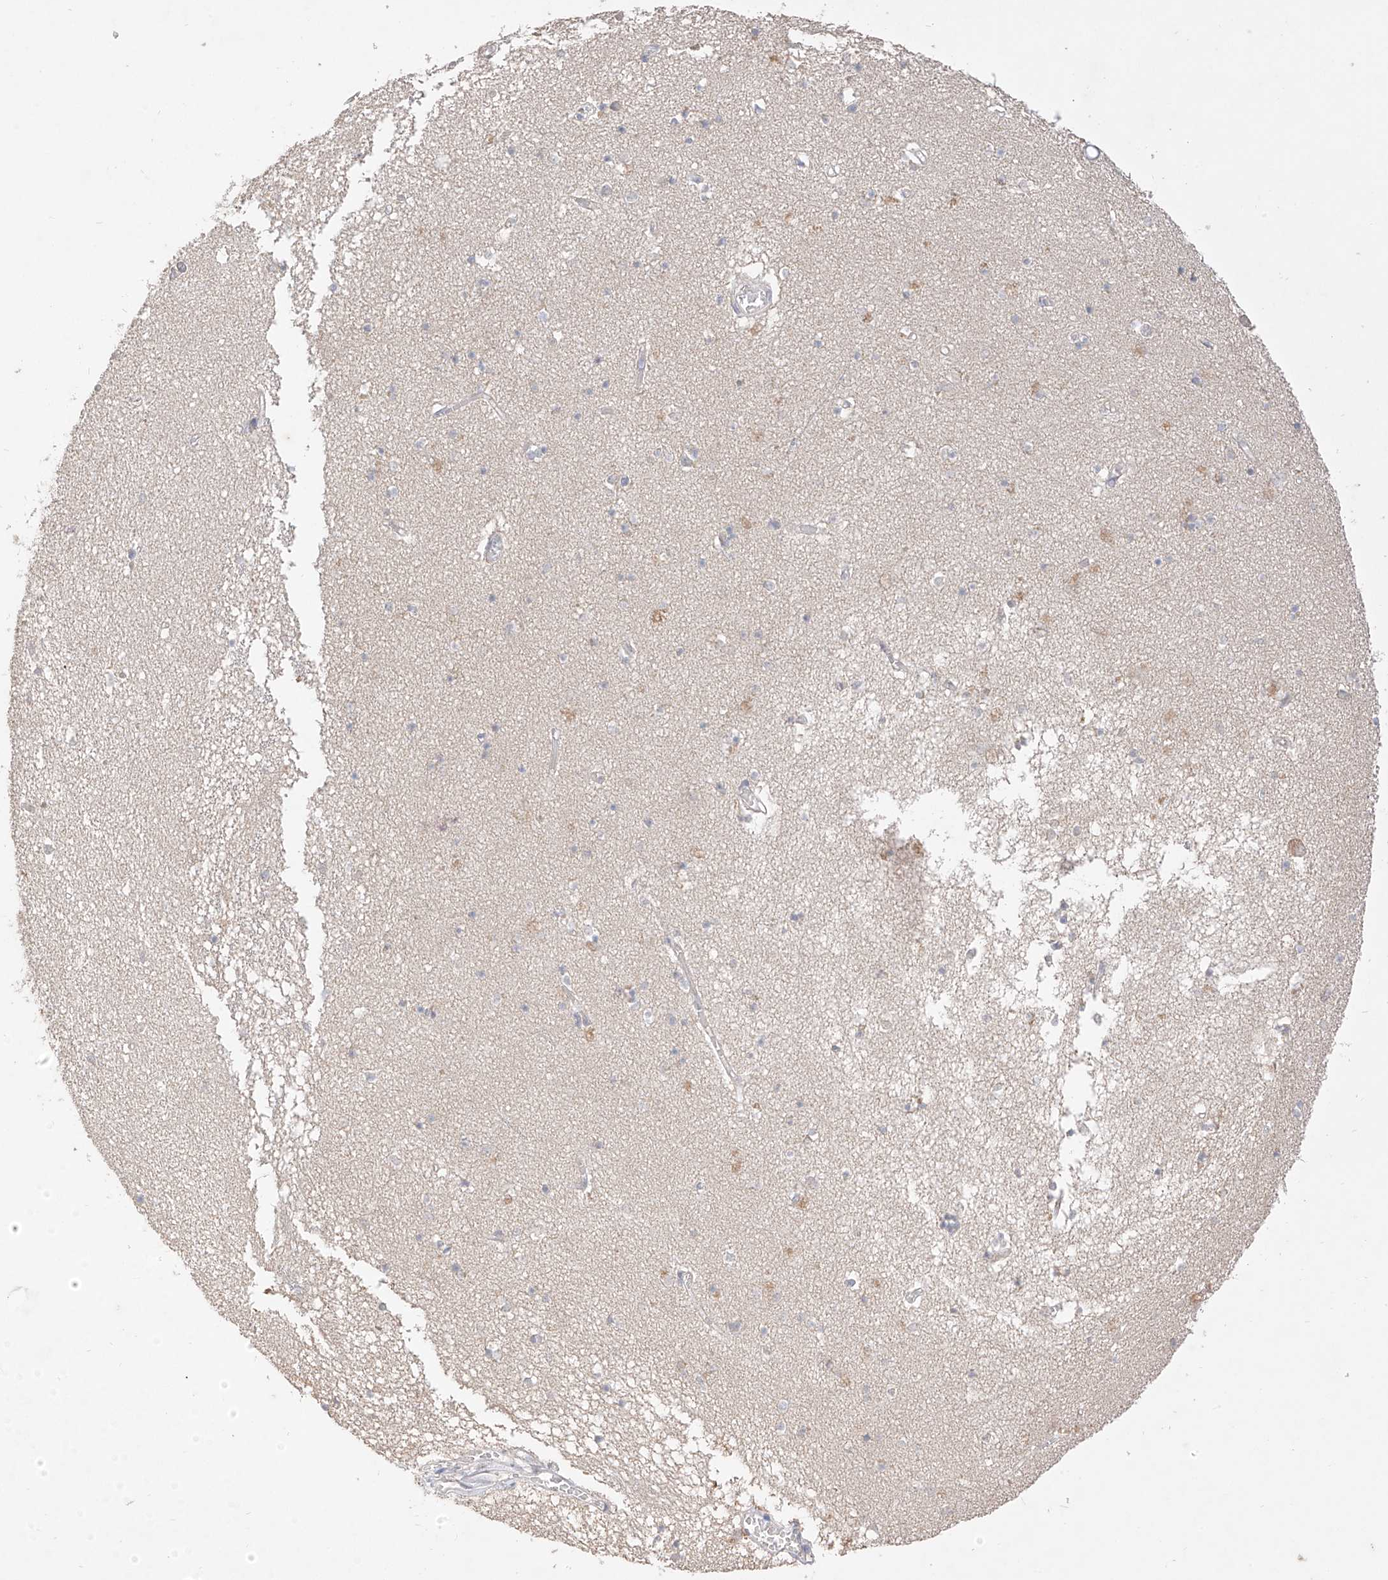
{"staining": {"intensity": "negative", "quantity": "none", "location": "none"}, "tissue": "hippocampus", "cell_type": "Glial cells", "image_type": "normal", "snomed": [{"axis": "morphology", "description": "Normal tissue, NOS"}, {"axis": "topography", "description": "Hippocampus"}], "caption": "A high-resolution histopathology image shows immunohistochemistry (IHC) staining of unremarkable hippocampus, which demonstrates no significant staining in glial cells.", "gene": "ZZEF1", "patient": {"sex": "male", "age": 70}}